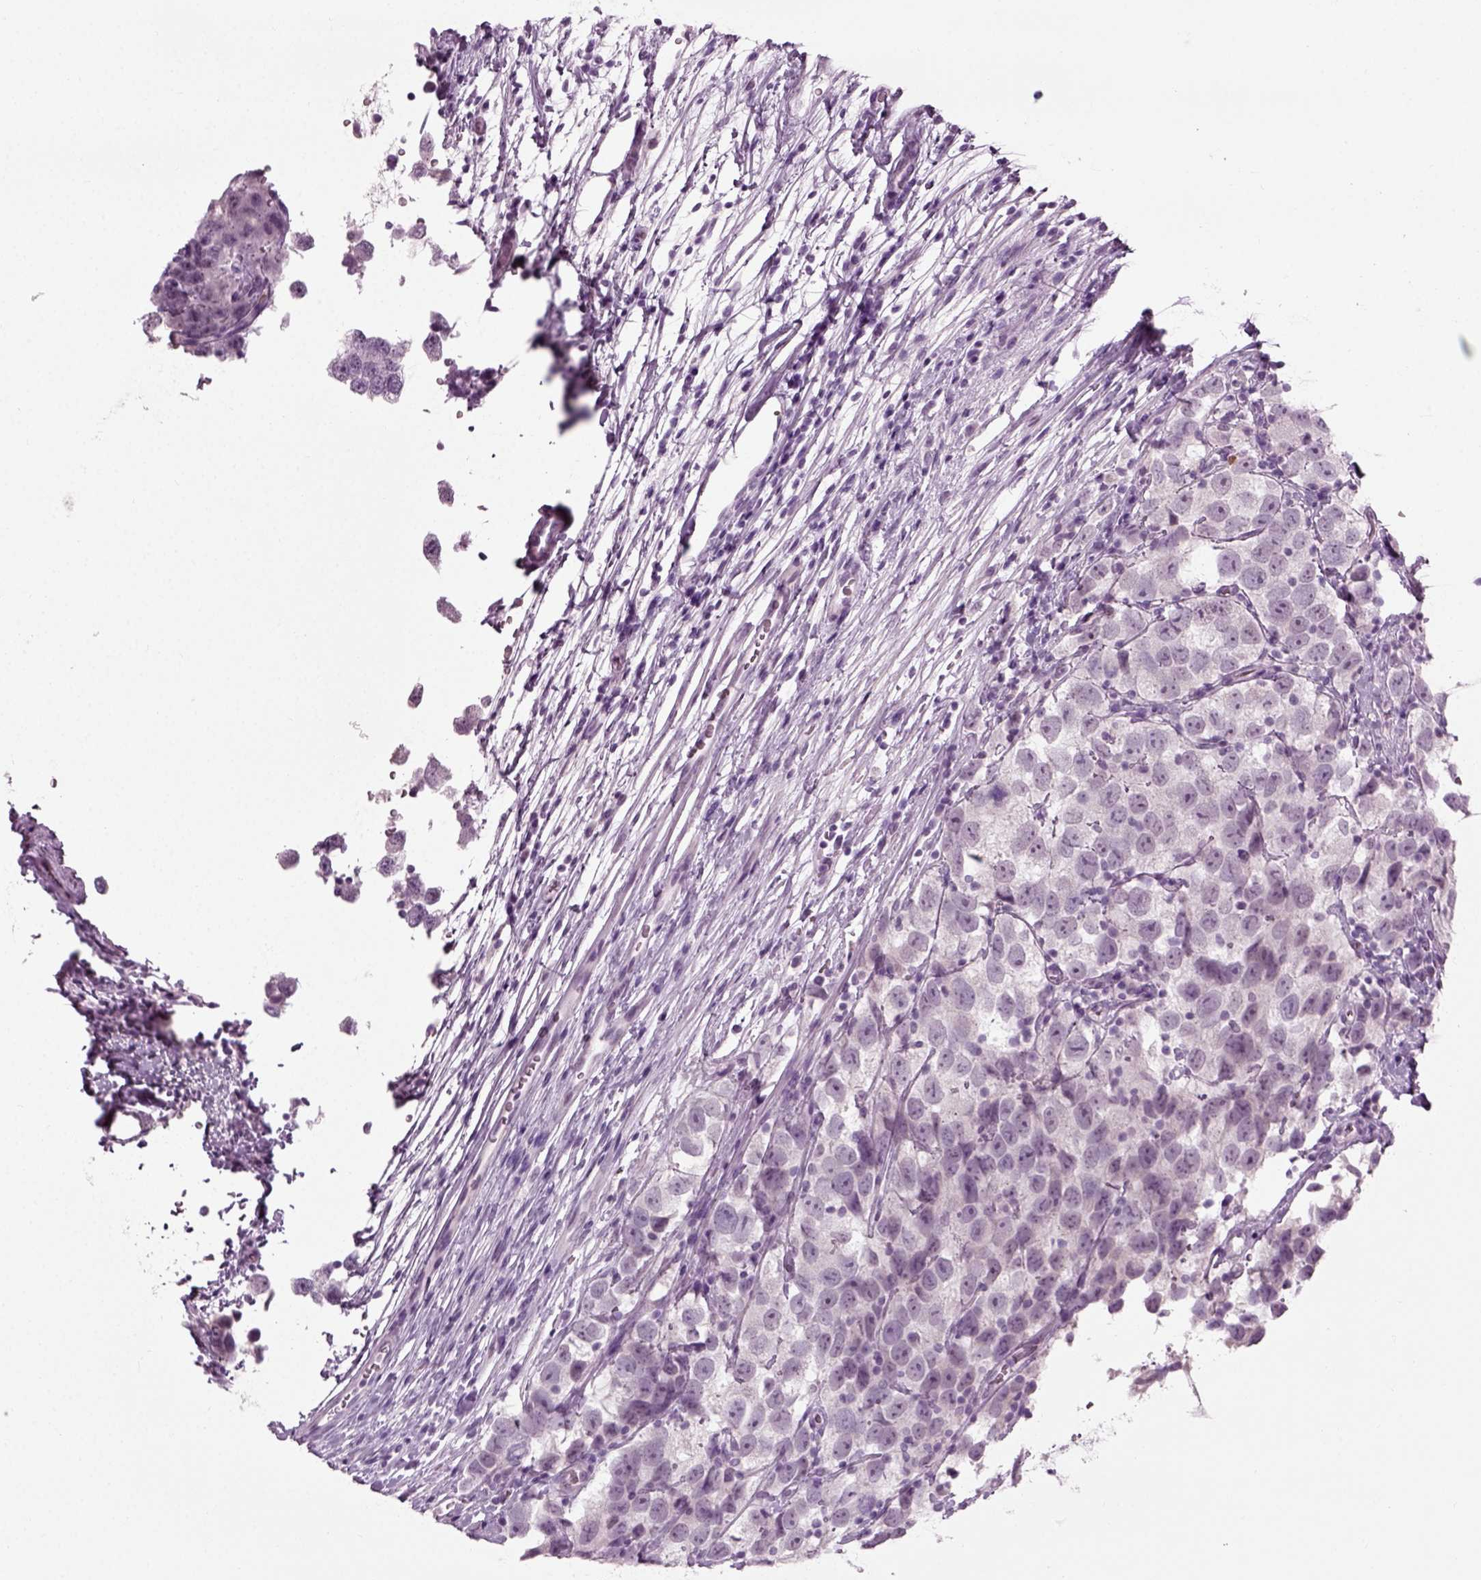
{"staining": {"intensity": "negative", "quantity": "none", "location": "none"}, "tissue": "testis cancer", "cell_type": "Tumor cells", "image_type": "cancer", "snomed": [{"axis": "morphology", "description": "Seminoma, NOS"}, {"axis": "topography", "description": "Testis"}], "caption": "Immunohistochemistry photomicrograph of testis cancer (seminoma) stained for a protein (brown), which demonstrates no expression in tumor cells. (IHC, brightfield microscopy, high magnification).", "gene": "ZC2HC1C", "patient": {"sex": "male", "age": 26}}